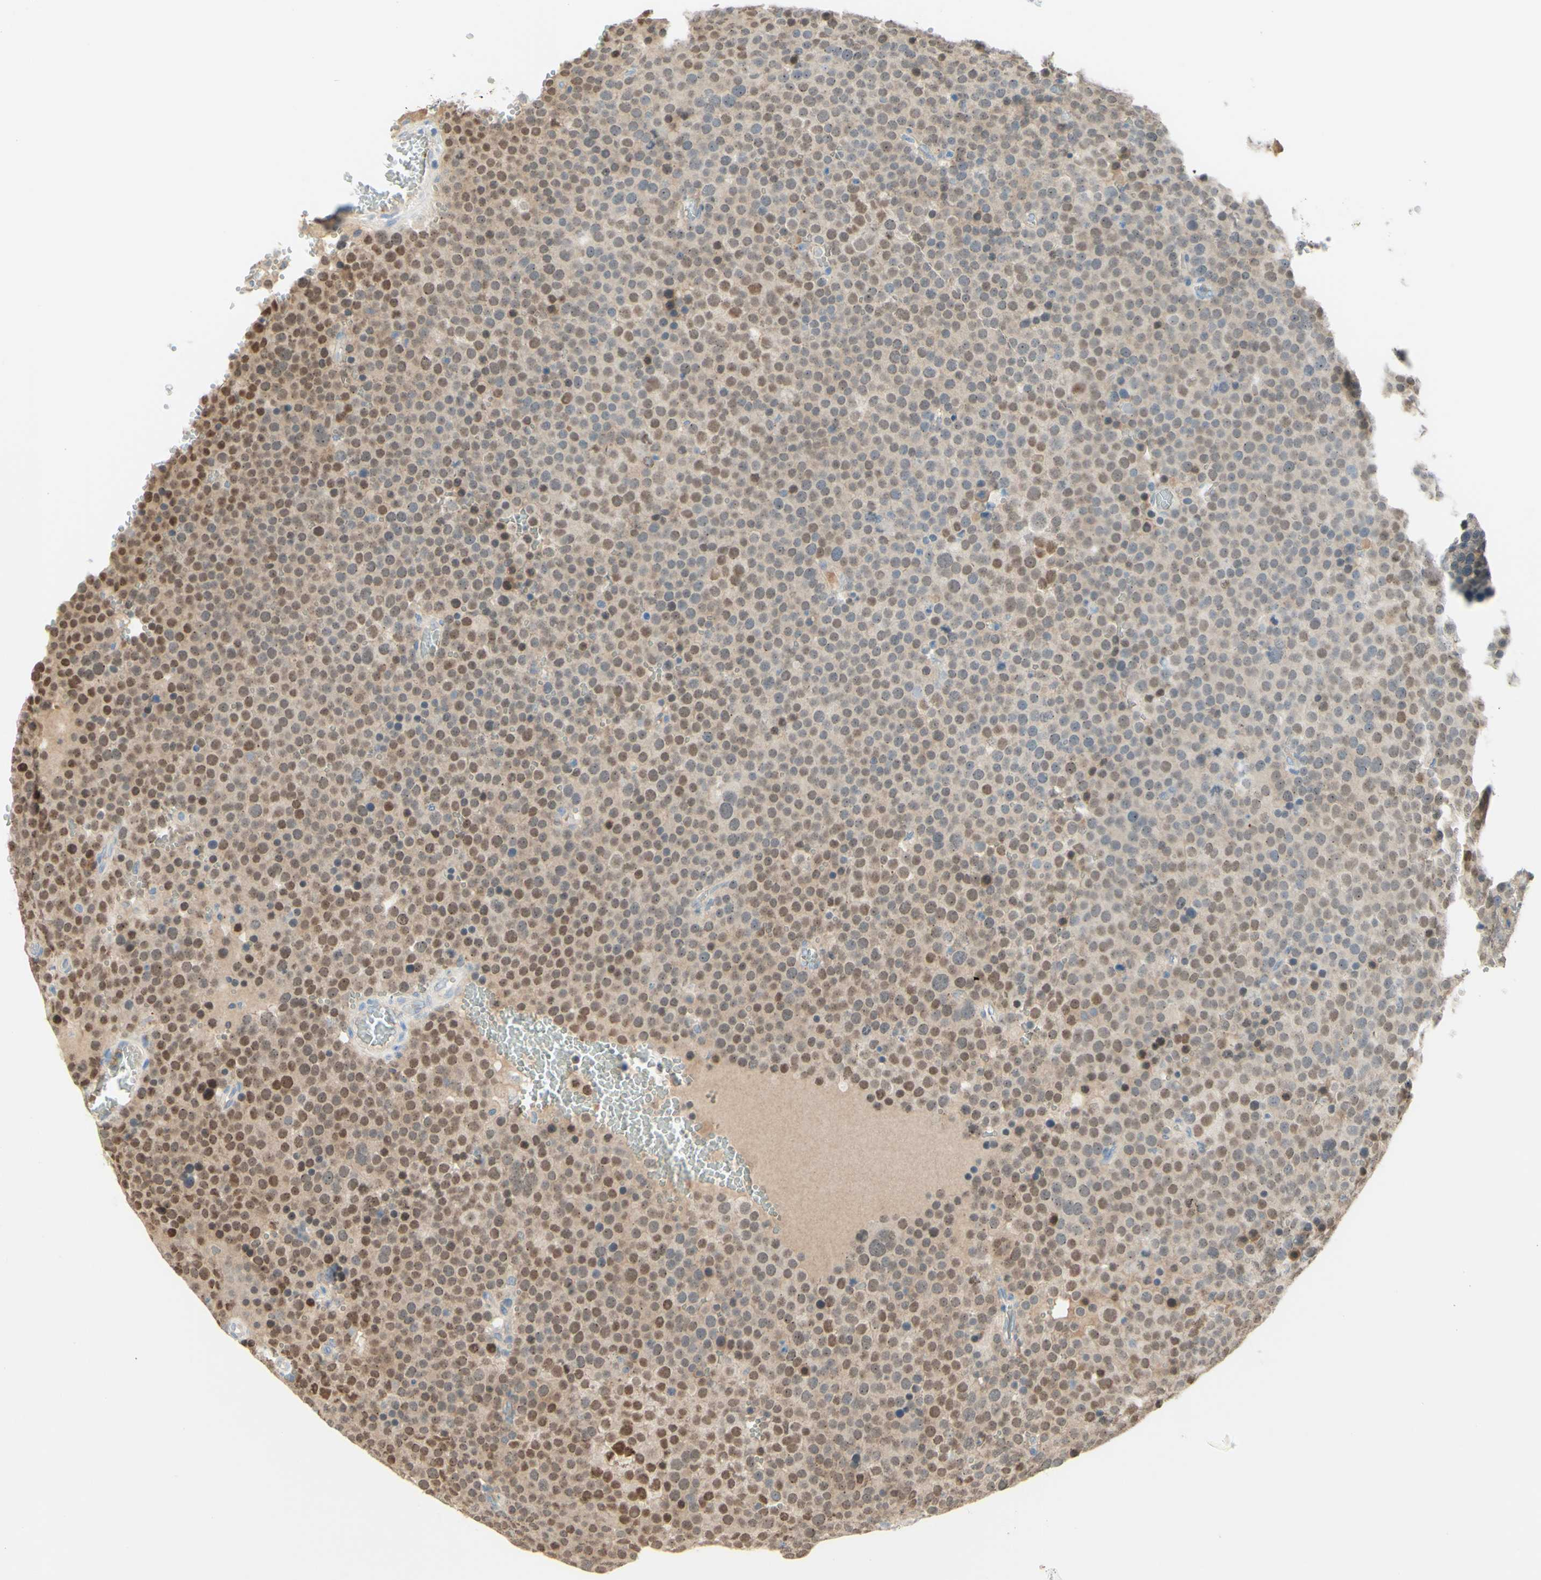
{"staining": {"intensity": "moderate", "quantity": "25%-75%", "location": "cytoplasmic/membranous,nuclear"}, "tissue": "testis cancer", "cell_type": "Tumor cells", "image_type": "cancer", "snomed": [{"axis": "morphology", "description": "Seminoma, NOS"}, {"axis": "topography", "description": "Testis"}], "caption": "This histopathology image shows IHC staining of testis seminoma, with medium moderate cytoplasmic/membranous and nuclear expression in approximately 25%-75% of tumor cells.", "gene": "MTM1", "patient": {"sex": "male", "age": 71}}